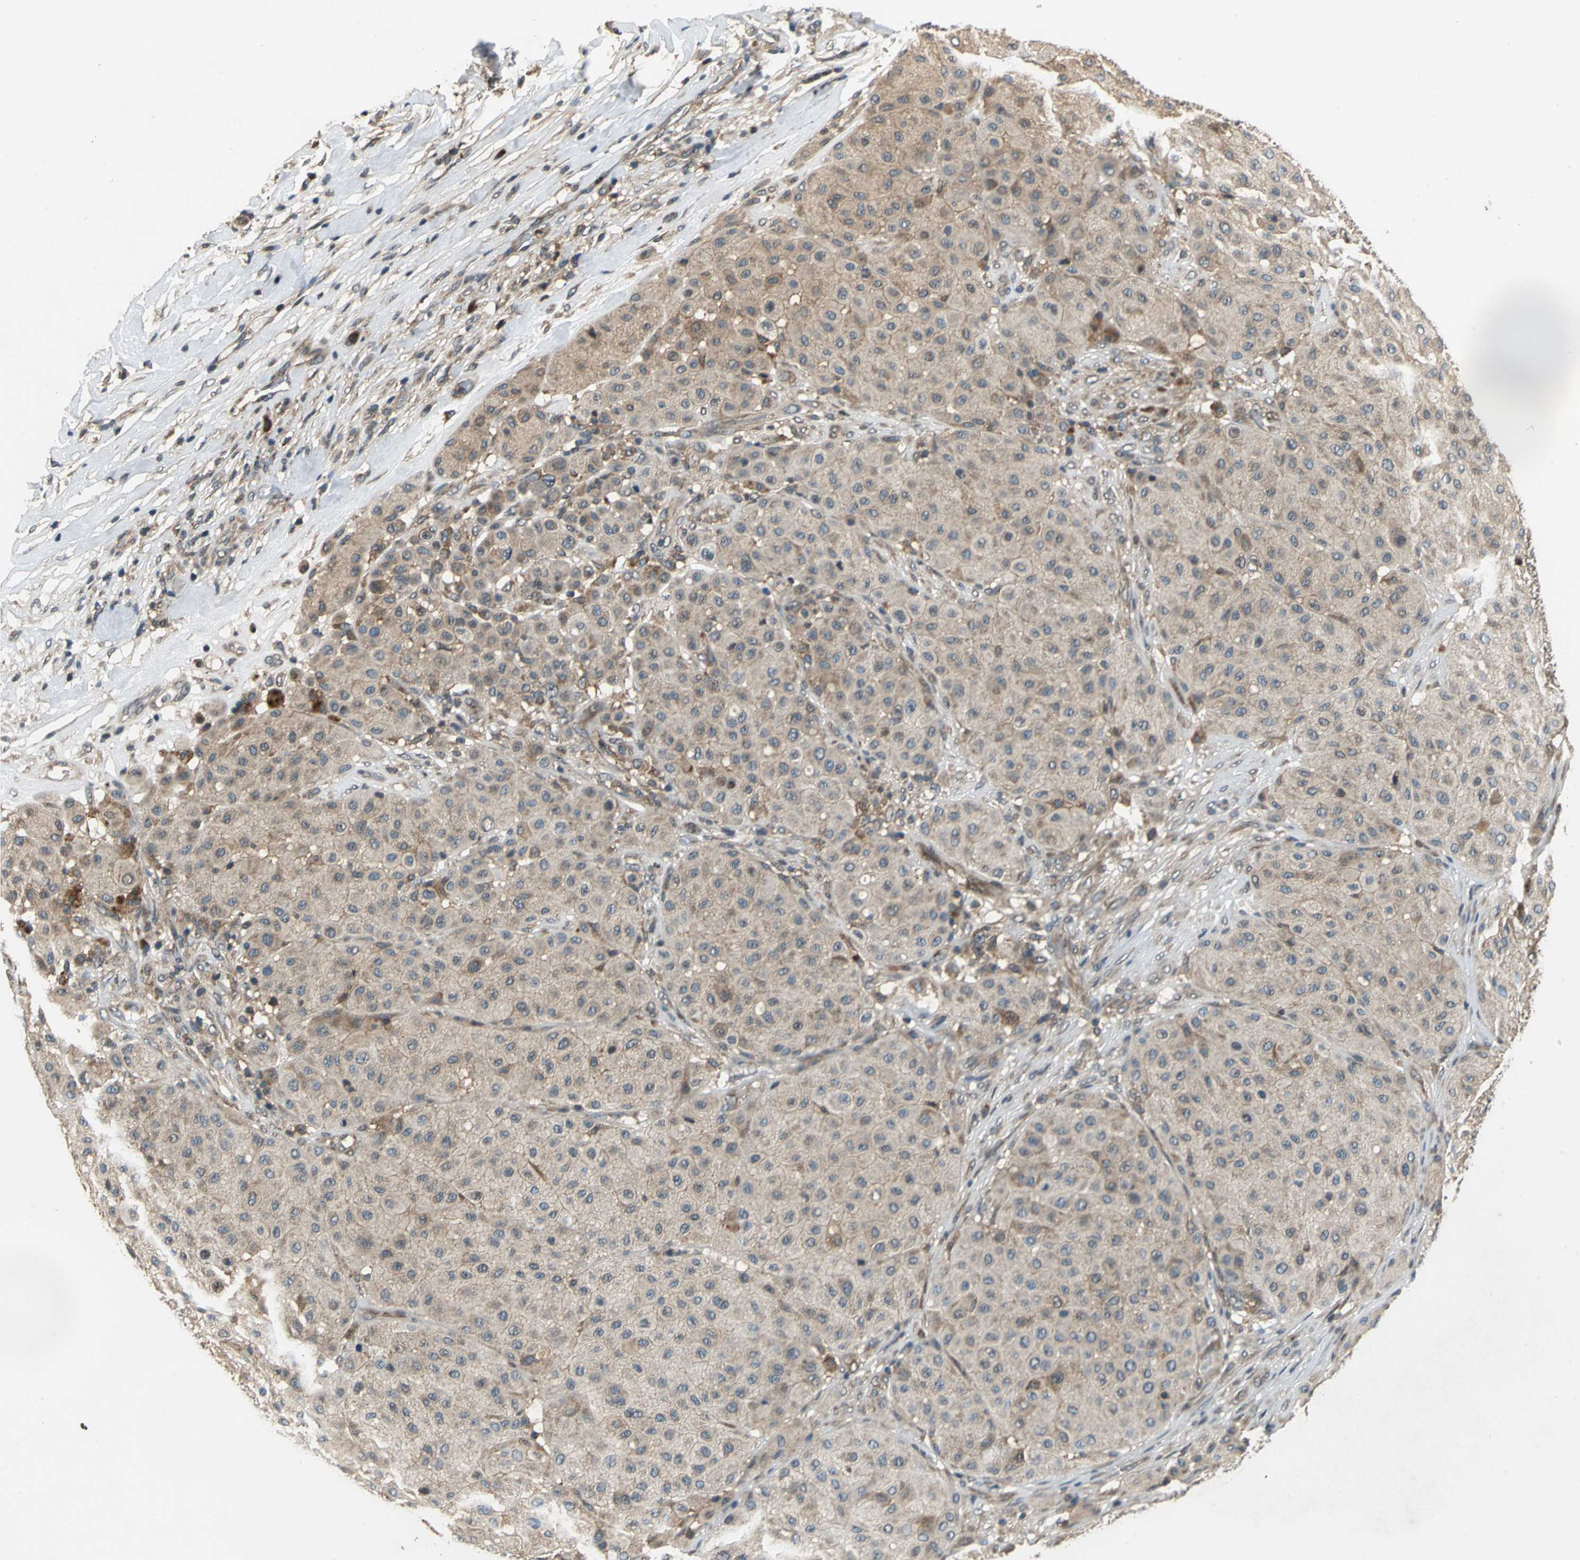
{"staining": {"intensity": "moderate", "quantity": ">75%", "location": "cytoplasmic/membranous"}, "tissue": "melanoma", "cell_type": "Tumor cells", "image_type": "cancer", "snomed": [{"axis": "morphology", "description": "Normal tissue, NOS"}, {"axis": "morphology", "description": "Malignant melanoma, Metastatic site"}, {"axis": "topography", "description": "Skin"}], "caption": "Human melanoma stained with a brown dye exhibits moderate cytoplasmic/membranous positive positivity in about >75% of tumor cells.", "gene": "EIF2B2", "patient": {"sex": "male", "age": 41}}